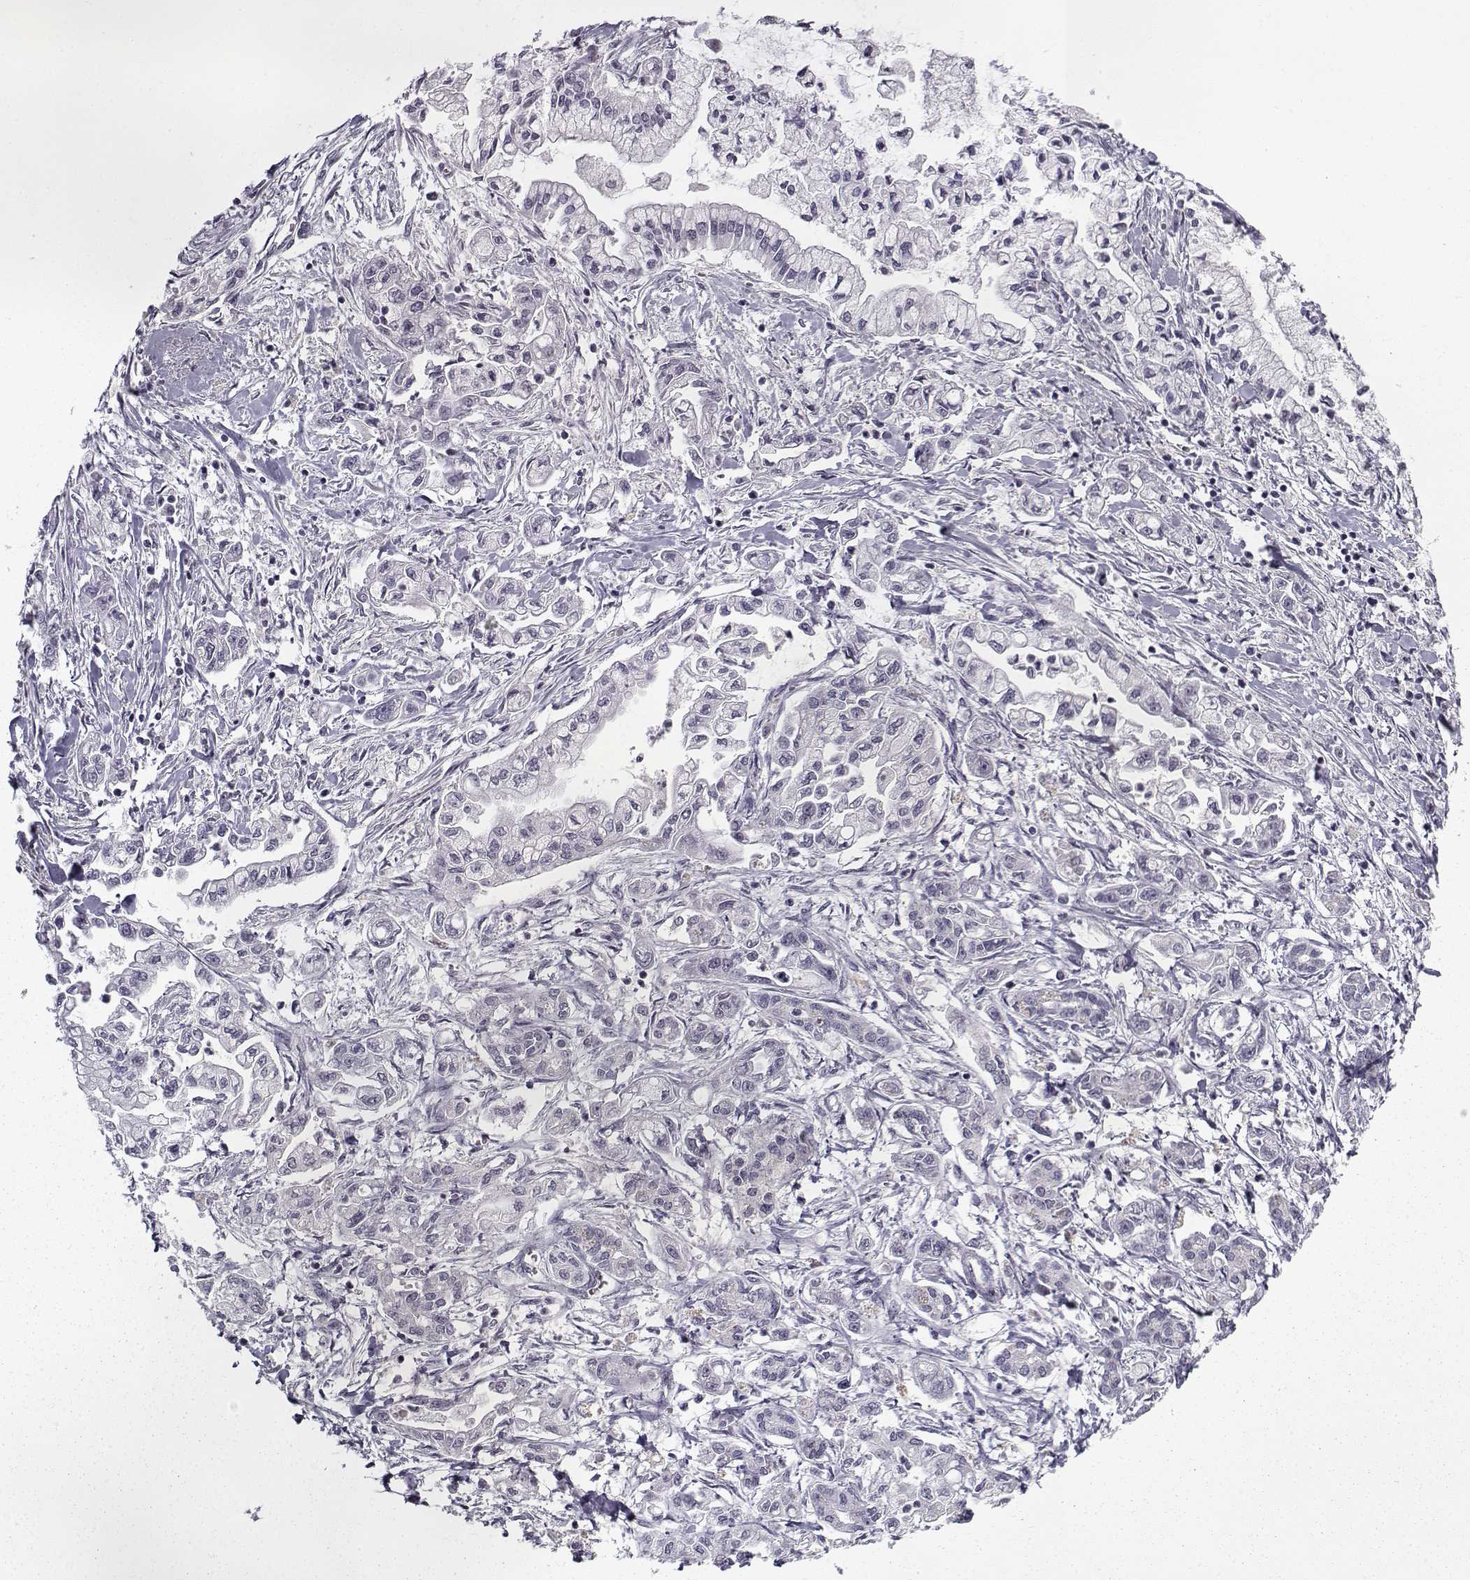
{"staining": {"intensity": "negative", "quantity": "none", "location": "none"}, "tissue": "pancreatic cancer", "cell_type": "Tumor cells", "image_type": "cancer", "snomed": [{"axis": "morphology", "description": "Adenocarcinoma, NOS"}, {"axis": "topography", "description": "Pancreas"}], "caption": "Immunohistochemistry photomicrograph of neoplastic tissue: pancreatic cancer (adenocarcinoma) stained with DAB (3,3'-diaminobenzidine) shows no significant protein staining in tumor cells.", "gene": "SNCA", "patient": {"sex": "male", "age": 54}}